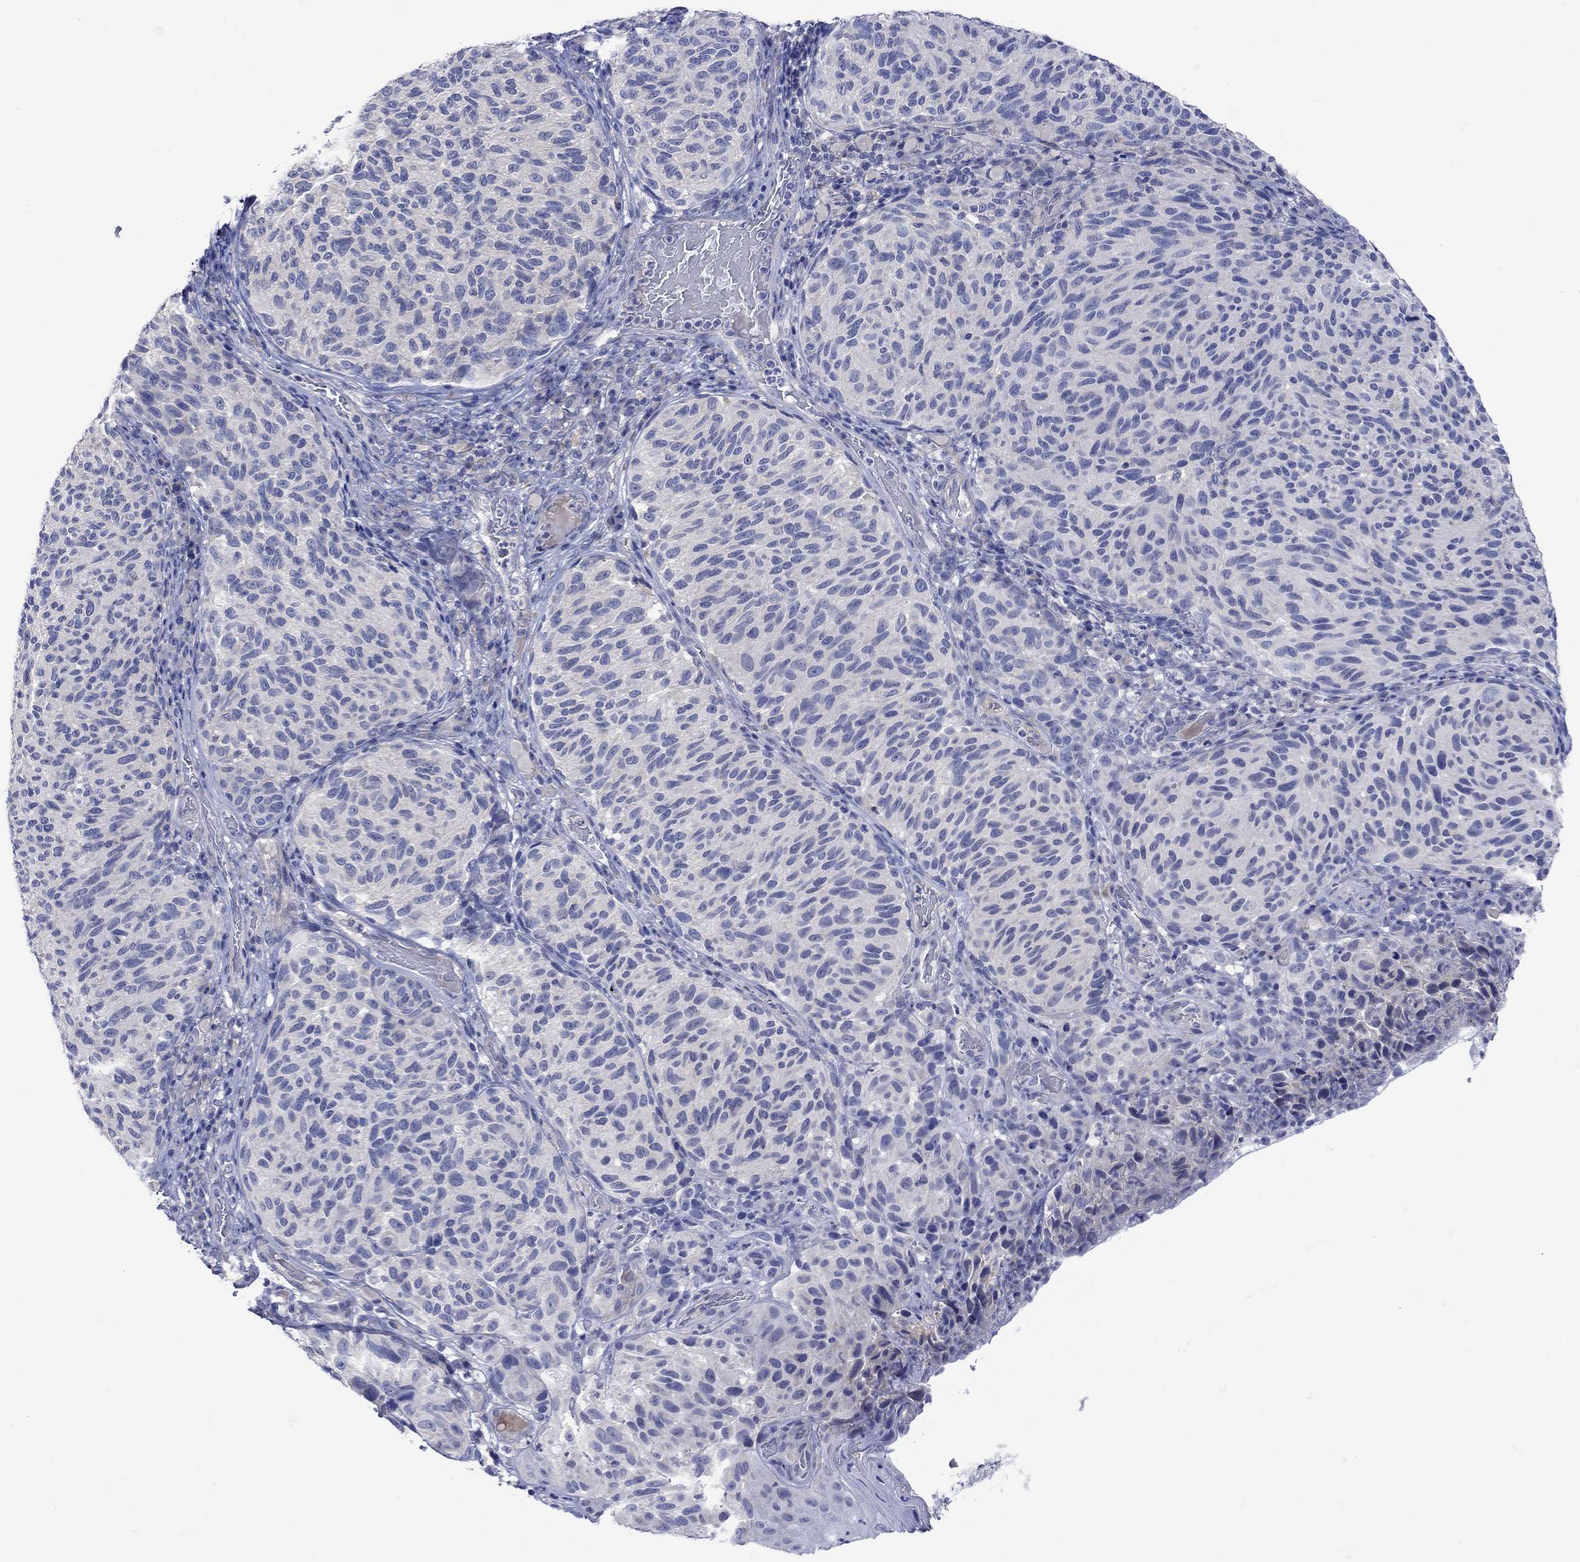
{"staining": {"intensity": "negative", "quantity": "none", "location": "none"}, "tissue": "melanoma", "cell_type": "Tumor cells", "image_type": "cancer", "snomed": [{"axis": "morphology", "description": "Malignant melanoma, NOS"}, {"axis": "topography", "description": "Skin"}], "caption": "Photomicrograph shows no significant protein expression in tumor cells of malignant melanoma.", "gene": "MSI1", "patient": {"sex": "female", "age": 73}}